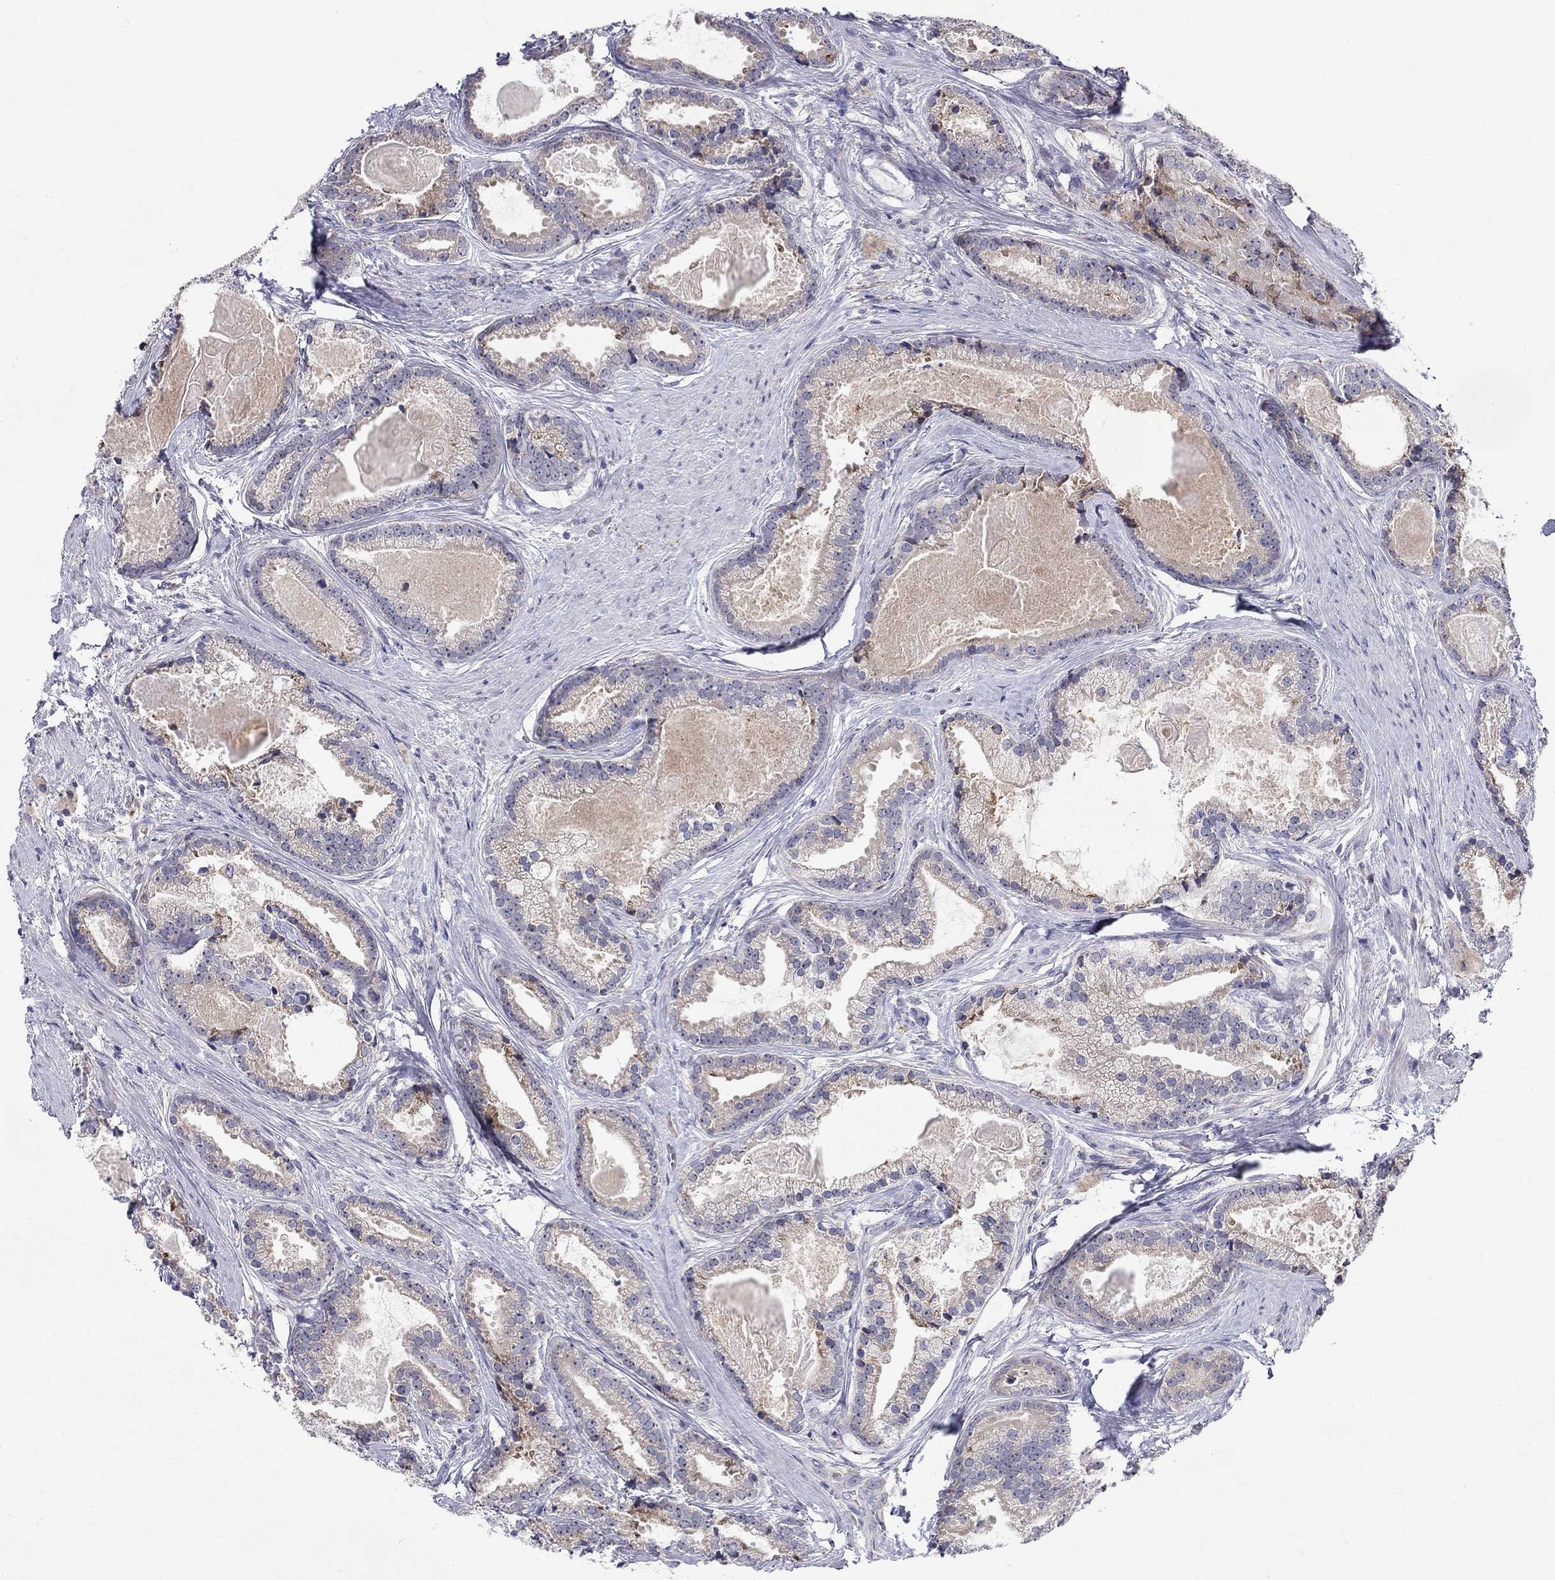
{"staining": {"intensity": "negative", "quantity": "none", "location": "none"}, "tissue": "prostate cancer", "cell_type": "Tumor cells", "image_type": "cancer", "snomed": [{"axis": "morphology", "description": "Adenocarcinoma, NOS"}, {"axis": "morphology", "description": "Adenocarcinoma, High grade"}, {"axis": "topography", "description": "Prostate"}], "caption": "Prostate cancer was stained to show a protein in brown. There is no significant positivity in tumor cells.", "gene": "QRFPR", "patient": {"sex": "male", "age": 64}}